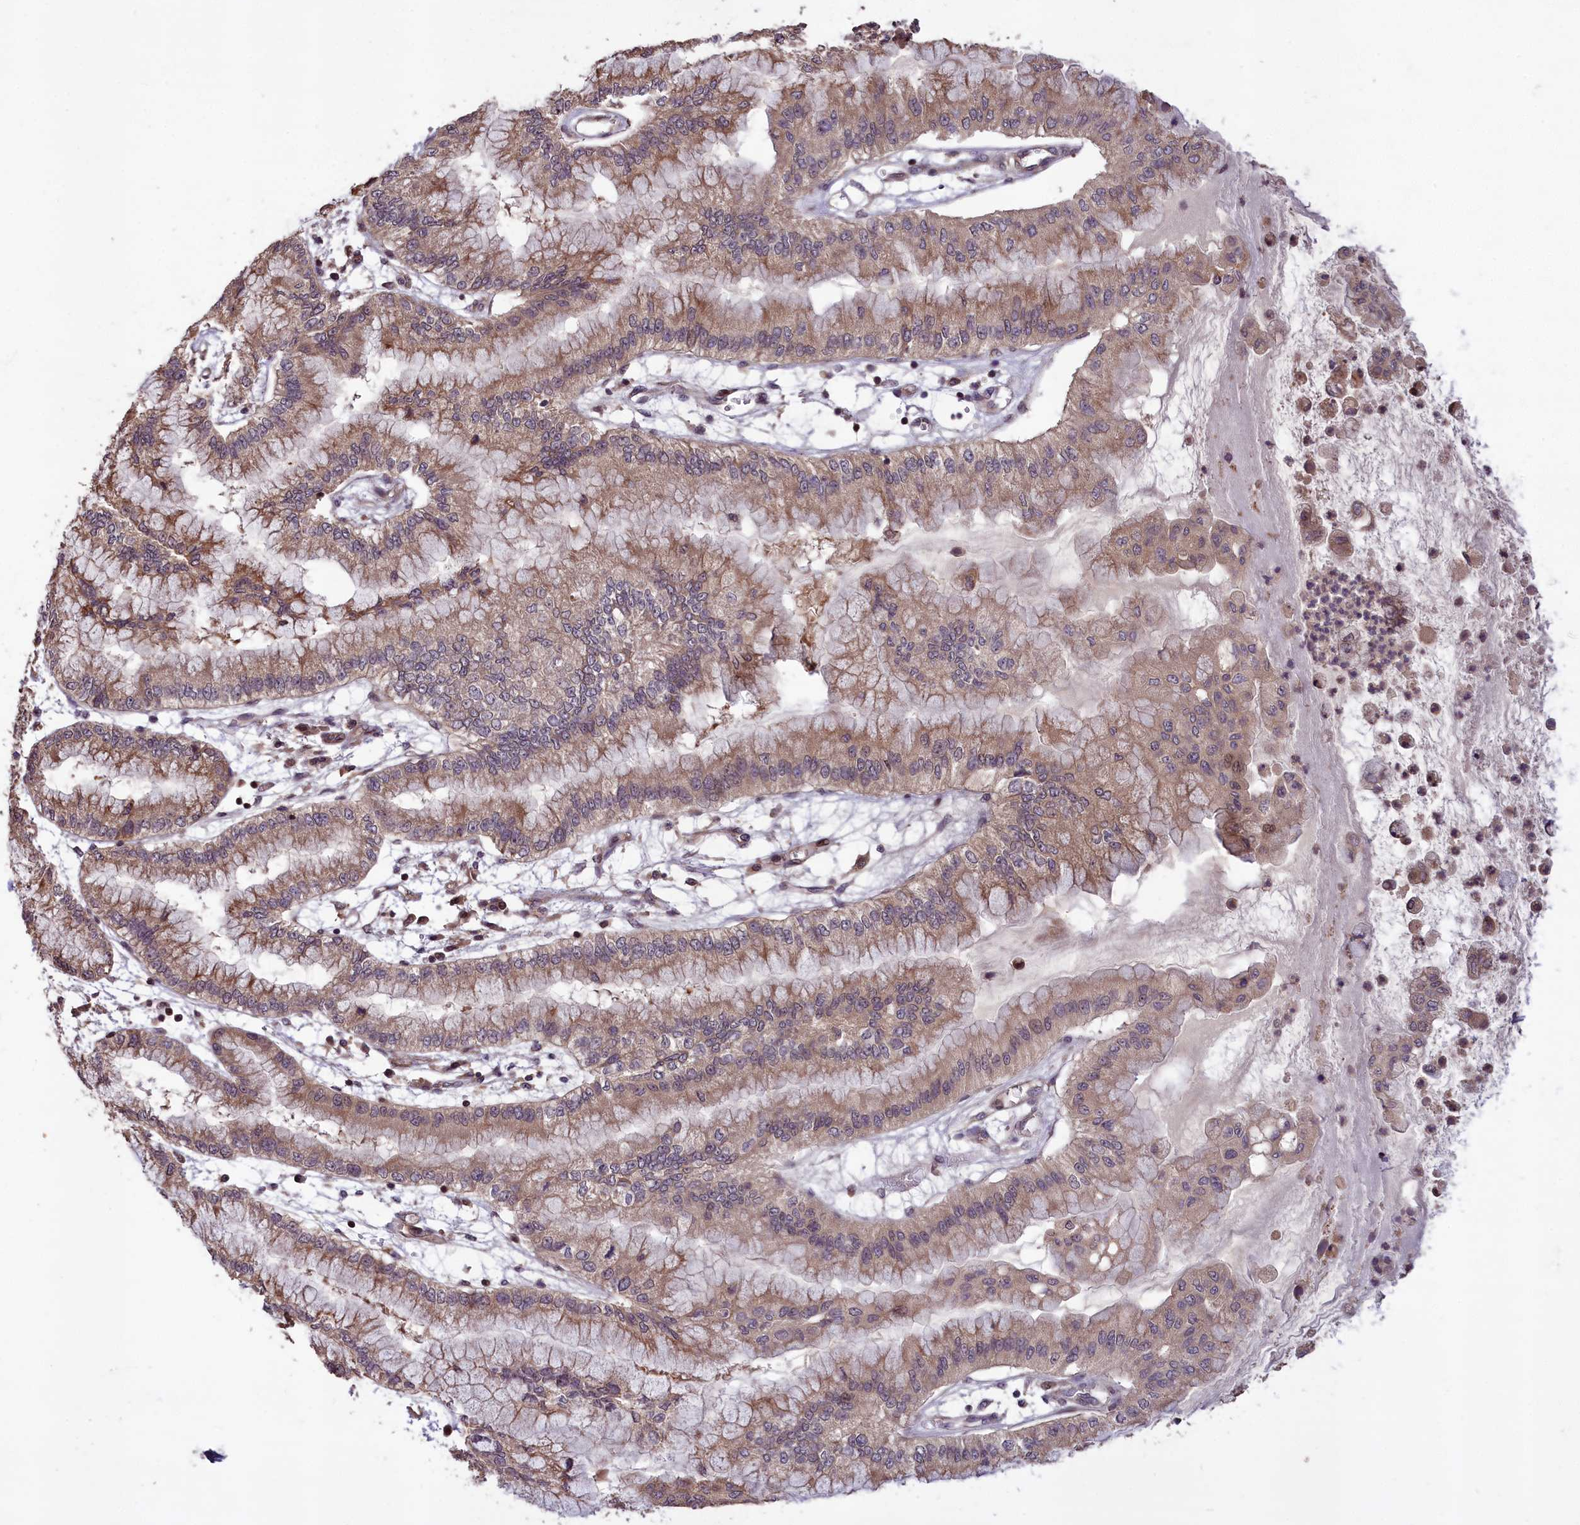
{"staining": {"intensity": "weak", "quantity": ">75%", "location": "cytoplasmic/membranous"}, "tissue": "pancreatic cancer", "cell_type": "Tumor cells", "image_type": "cancer", "snomed": [{"axis": "morphology", "description": "Adenocarcinoma, NOS"}, {"axis": "topography", "description": "Pancreas"}], "caption": "This photomicrograph reveals immunohistochemistry staining of human pancreatic cancer, with low weak cytoplasmic/membranous positivity in approximately >75% of tumor cells.", "gene": "DNAJB9", "patient": {"sex": "male", "age": 73}}